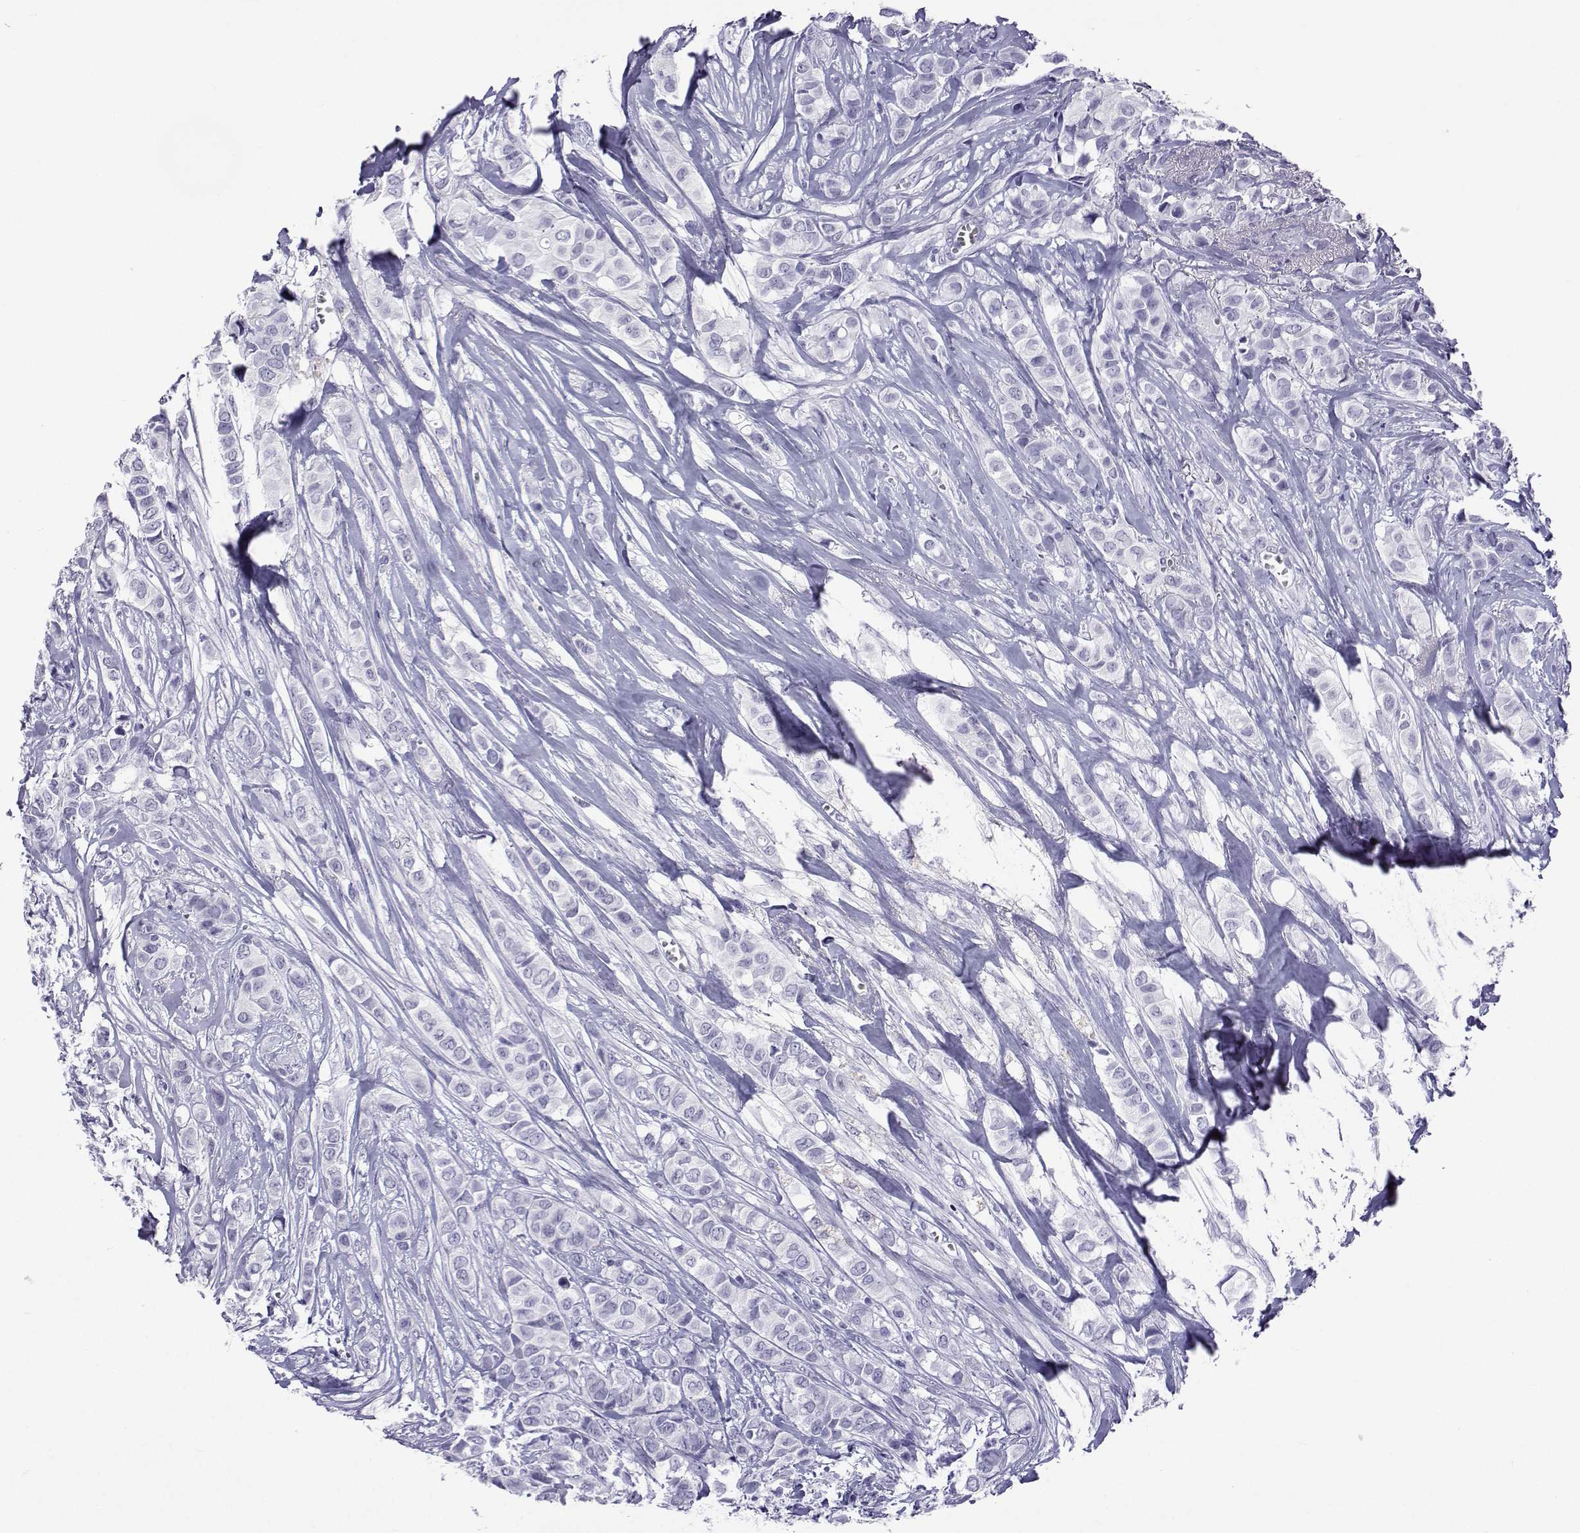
{"staining": {"intensity": "negative", "quantity": "none", "location": "none"}, "tissue": "breast cancer", "cell_type": "Tumor cells", "image_type": "cancer", "snomed": [{"axis": "morphology", "description": "Duct carcinoma"}, {"axis": "topography", "description": "Breast"}], "caption": "DAB immunohistochemical staining of human breast cancer displays no significant staining in tumor cells.", "gene": "ACTL7A", "patient": {"sex": "female", "age": 85}}